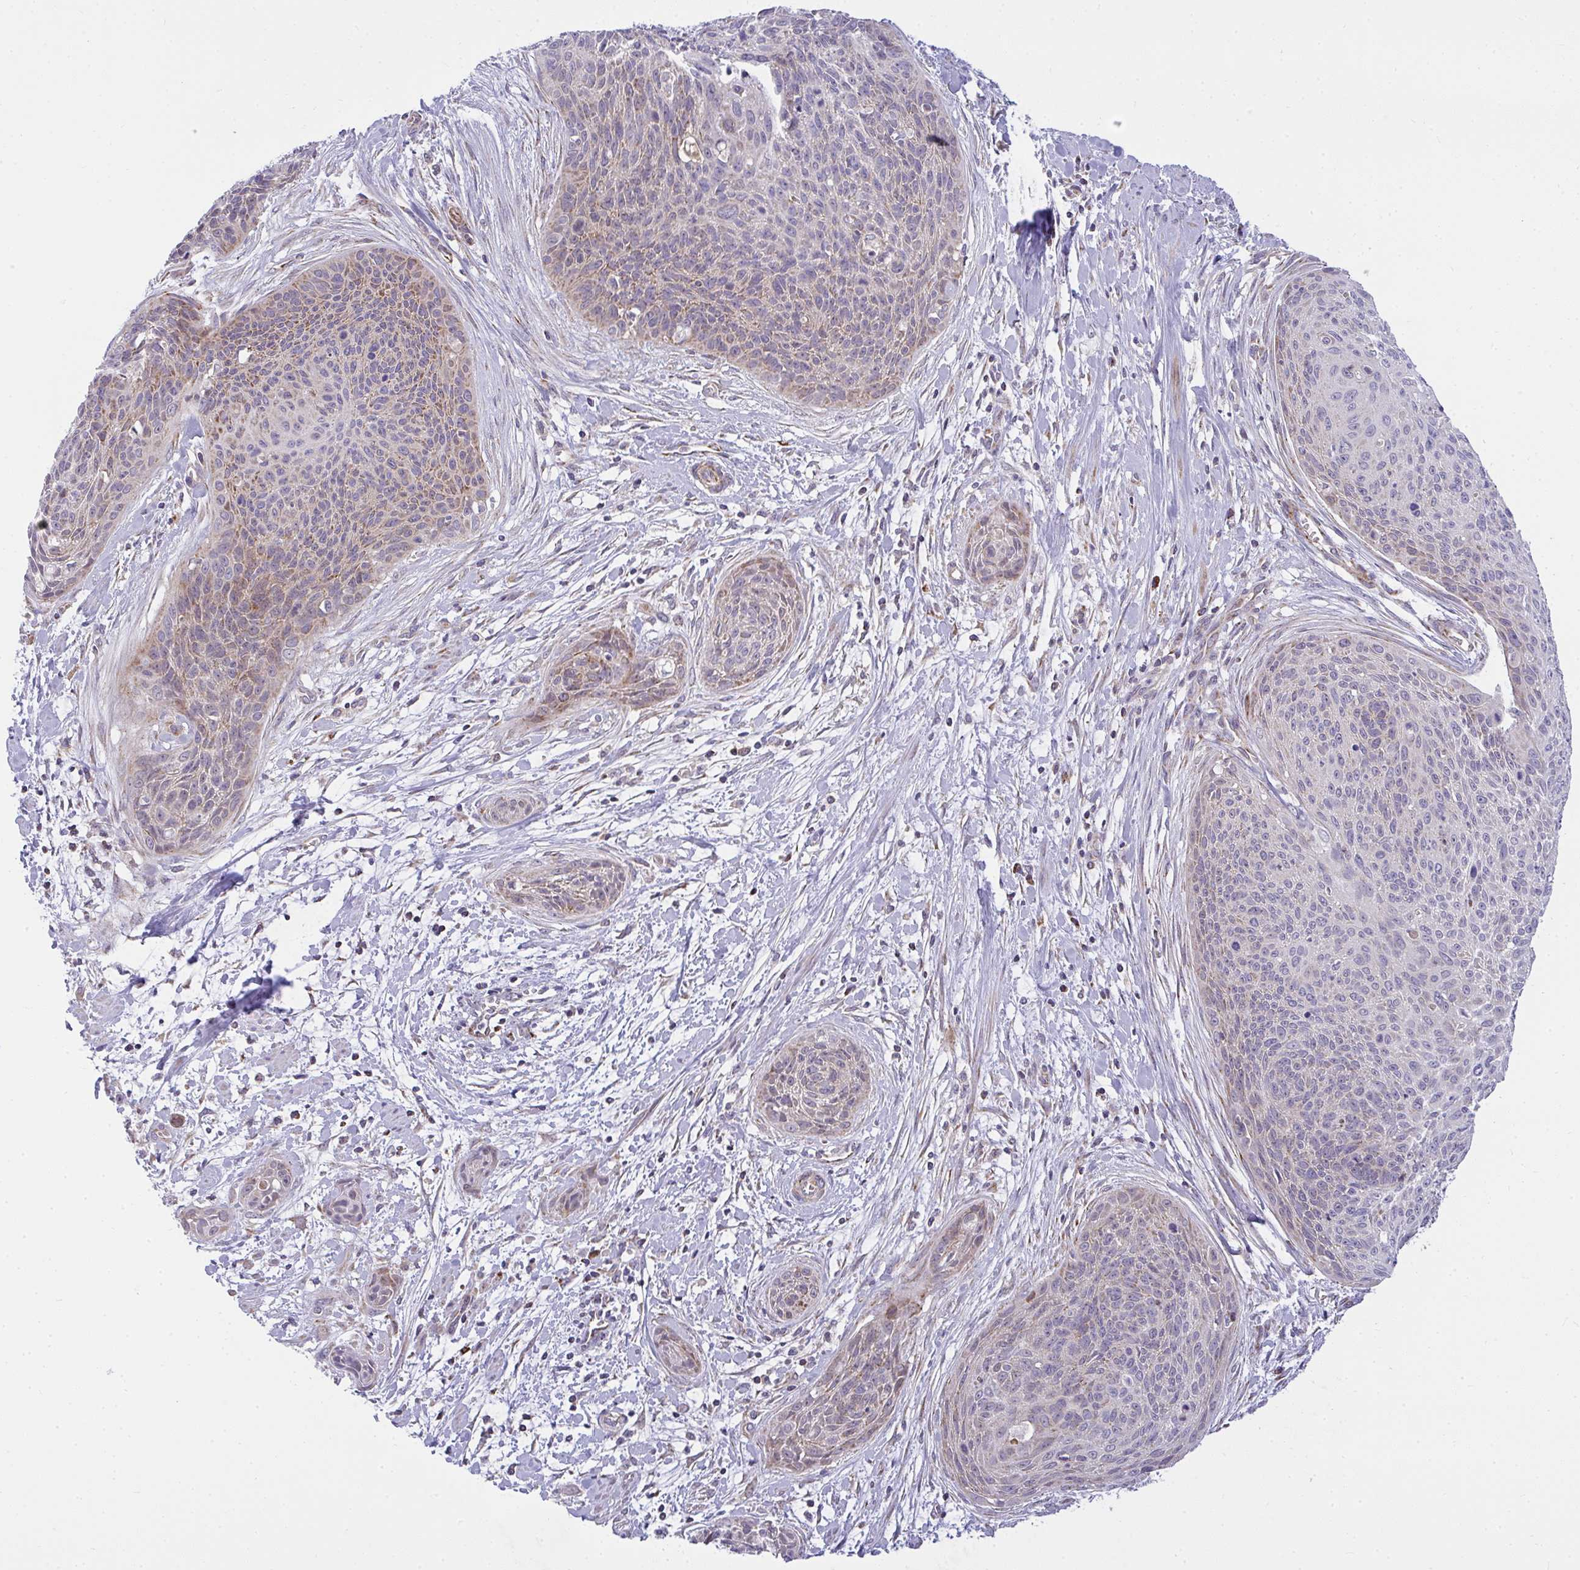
{"staining": {"intensity": "moderate", "quantity": "<25%", "location": "cytoplasmic/membranous"}, "tissue": "cervical cancer", "cell_type": "Tumor cells", "image_type": "cancer", "snomed": [{"axis": "morphology", "description": "Squamous cell carcinoma, NOS"}, {"axis": "topography", "description": "Cervix"}], "caption": "DAB immunohistochemical staining of cervical cancer (squamous cell carcinoma) reveals moderate cytoplasmic/membranous protein positivity in approximately <25% of tumor cells. (DAB IHC with brightfield microscopy, high magnification).", "gene": "SRRM4", "patient": {"sex": "female", "age": 55}}